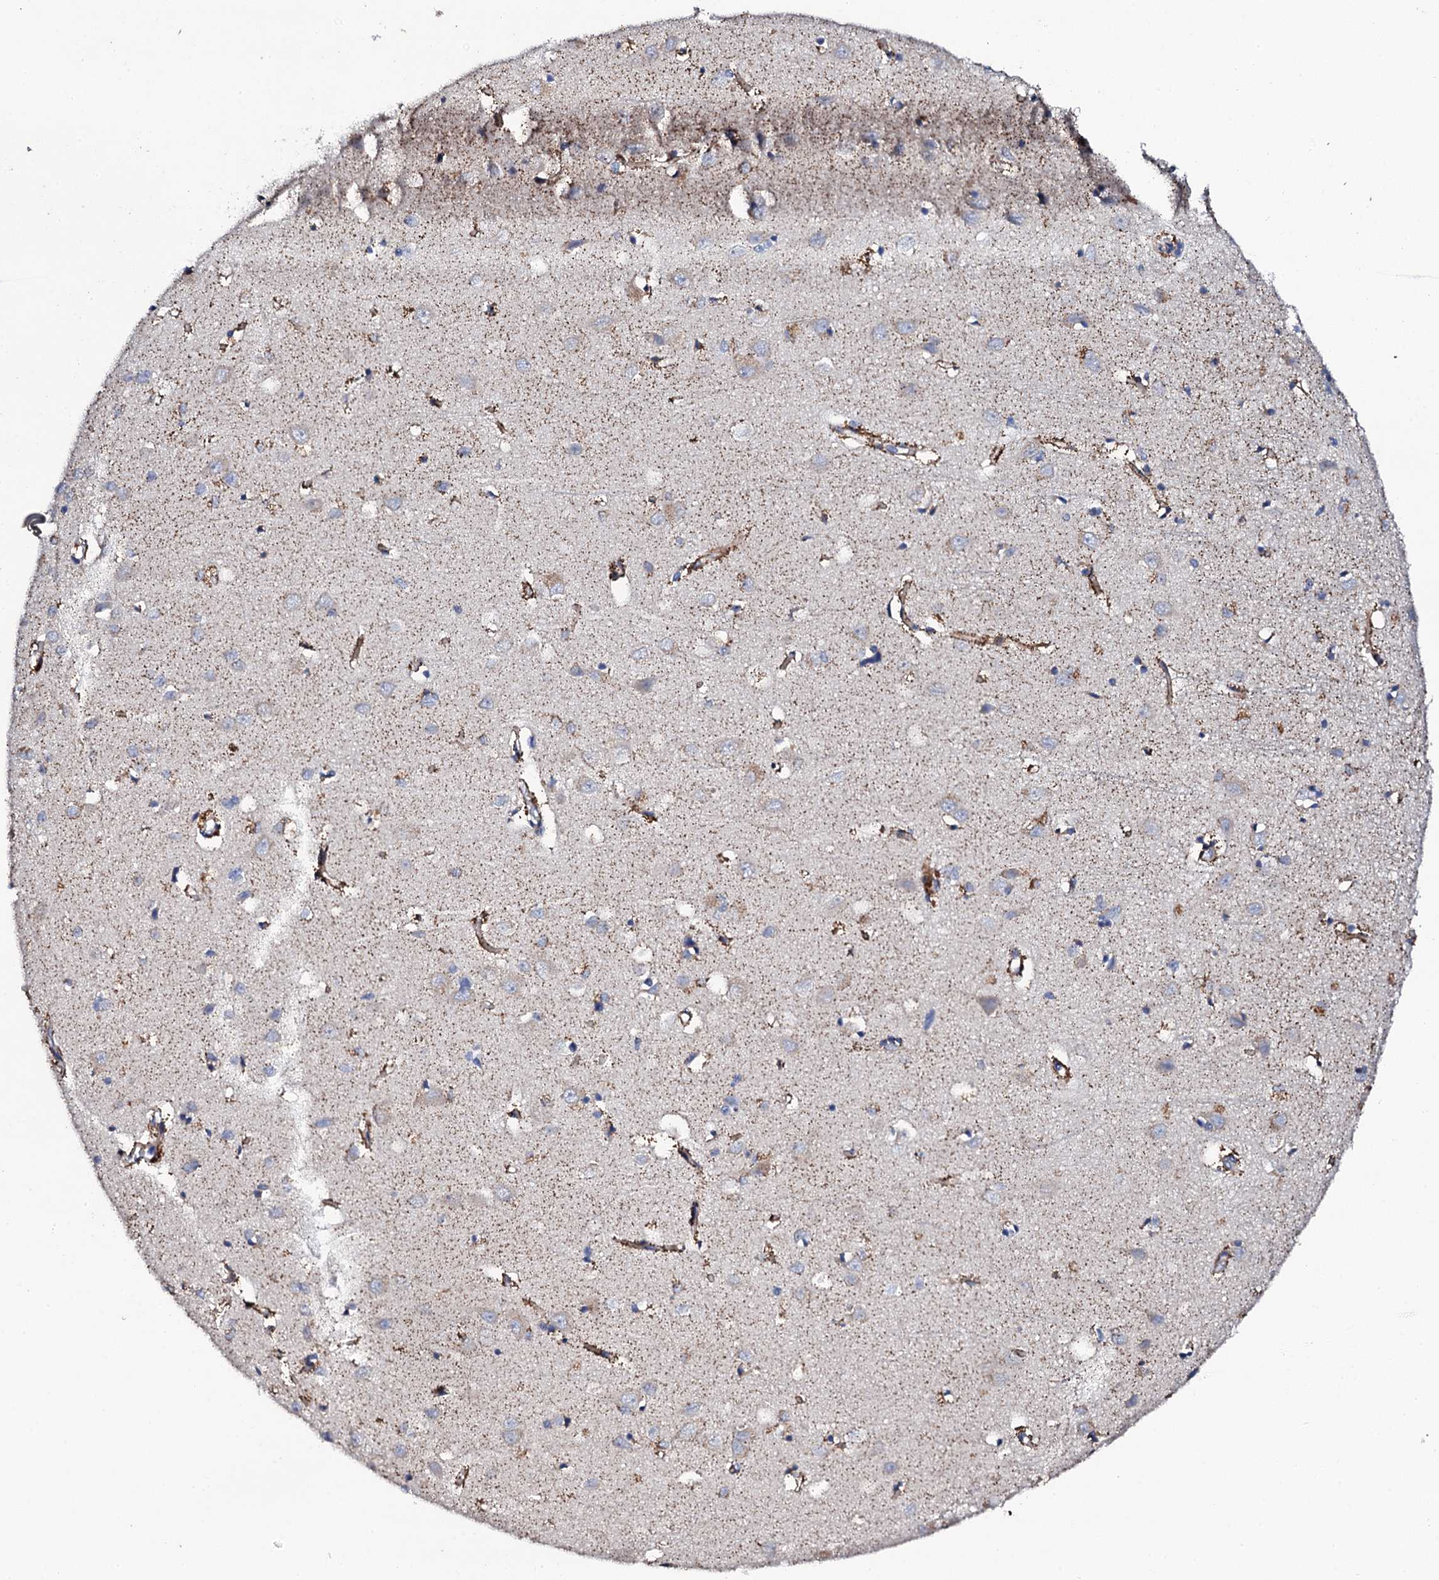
{"staining": {"intensity": "moderate", "quantity": ">75%", "location": "cytoplasmic/membranous"}, "tissue": "cerebral cortex", "cell_type": "Endothelial cells", "image_type": "normal", "snomed": [{"axis": "morphology", "description": "Normal tissue, NOS"}, {"axis": "topography", "description": "Cerebral cortex"}], "caption": "Moderate cytoplasmic/membranous expression for a protein is identified in approximately >75% of endothelial cells of benign cerebral cortex using immunohistochemistry.", "gene": "DBX1", "patient": {"sex": "female", "age": 64}}